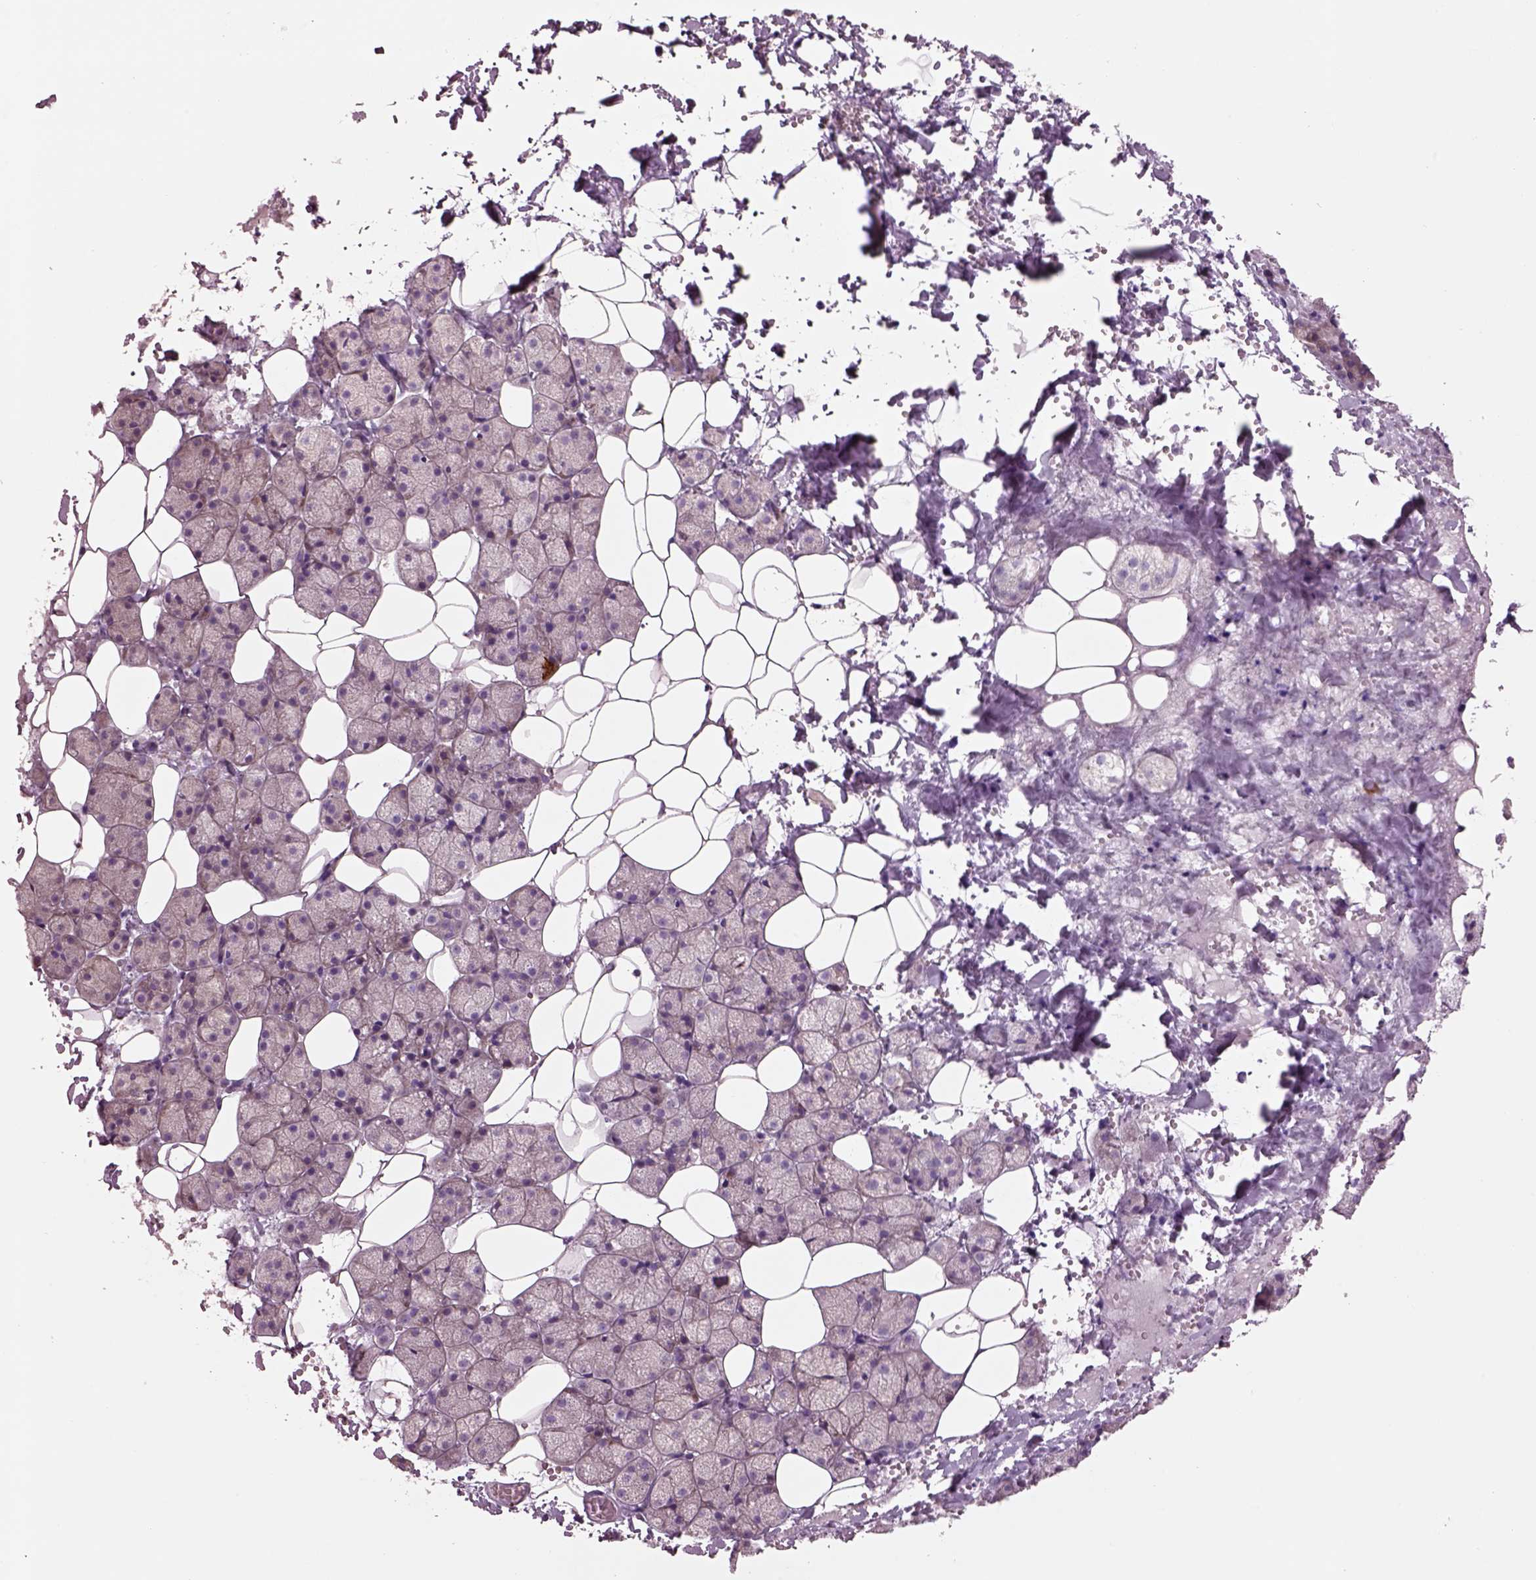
{"staining": {"intensity": "negative", "quantity": "none", "location": "none"}, "tissue": "salivary gland", "cell_type": "Glandular cells", "image_type": "normal", "snomed": [{"axis": "morphology", "description": "Normal tissue, NOS"}, {"axis": "topography", "description": "Salivary gland"}], "caption": "Glandular cells show no significant staining in benign salivary gland.", "gene": "PLPP7", "patient": {"sex": "male", "age": 38}}